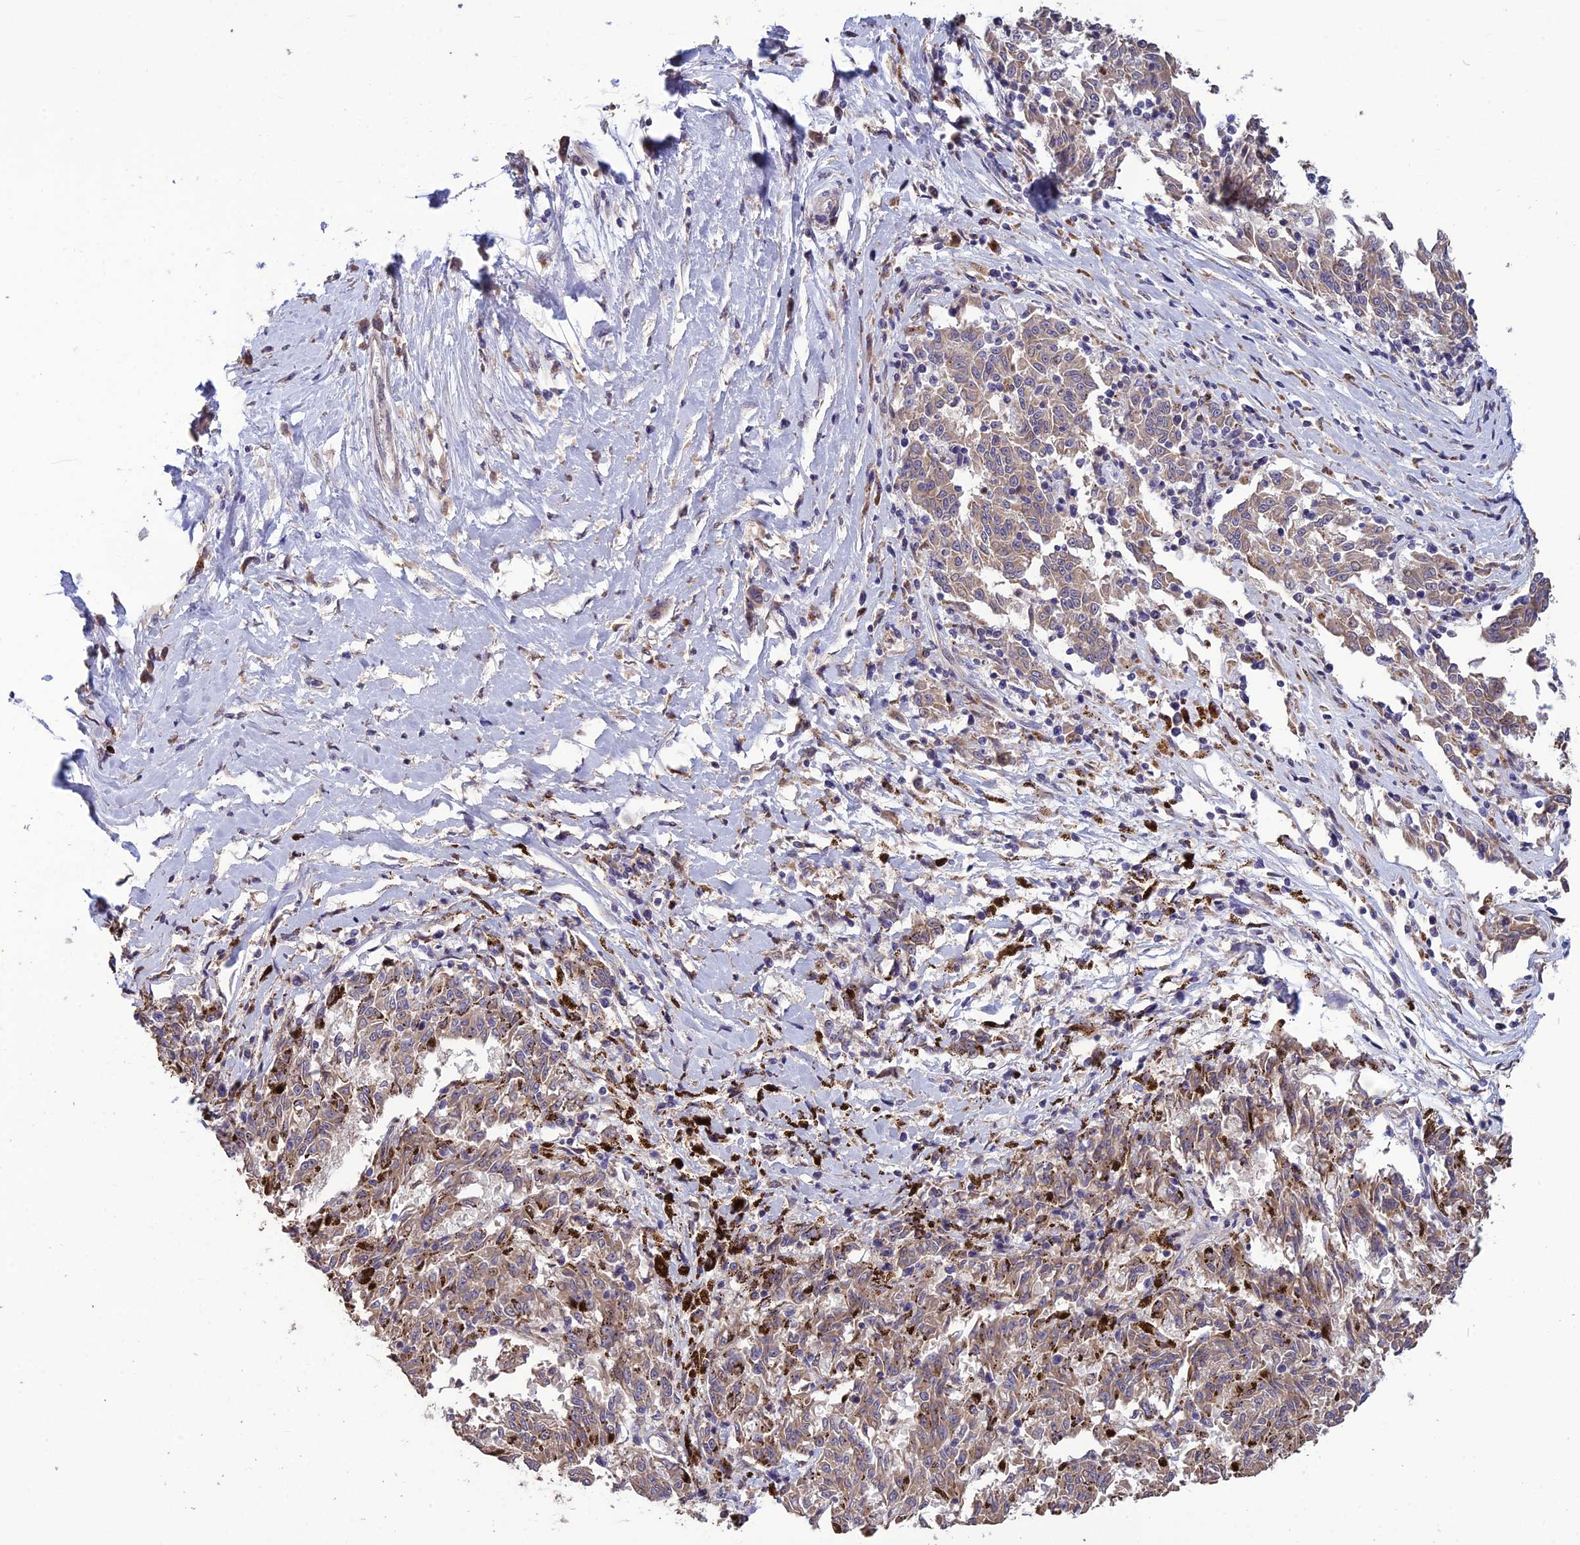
{"staining": {"intensity": "moderate", "quantity": "<25%", "location": "cytoplasmic/membranous"}, "tissue": "melanoma", "cell_type": "Tumor cells", "image_type": "cancer", "snomed": [{"axis": "morphology", "description": "Malignant melanoma, NOS"}, {"axis": "topography", "description": "Skin"}], "caption": "Melanoma tissue shows moderate cytoplasmic/membranous expression in about <25% of tumor cells, visualized by immunohistochemistry.", "gene": "SPG21", "patient": {"sex": "female", "age": 72}}